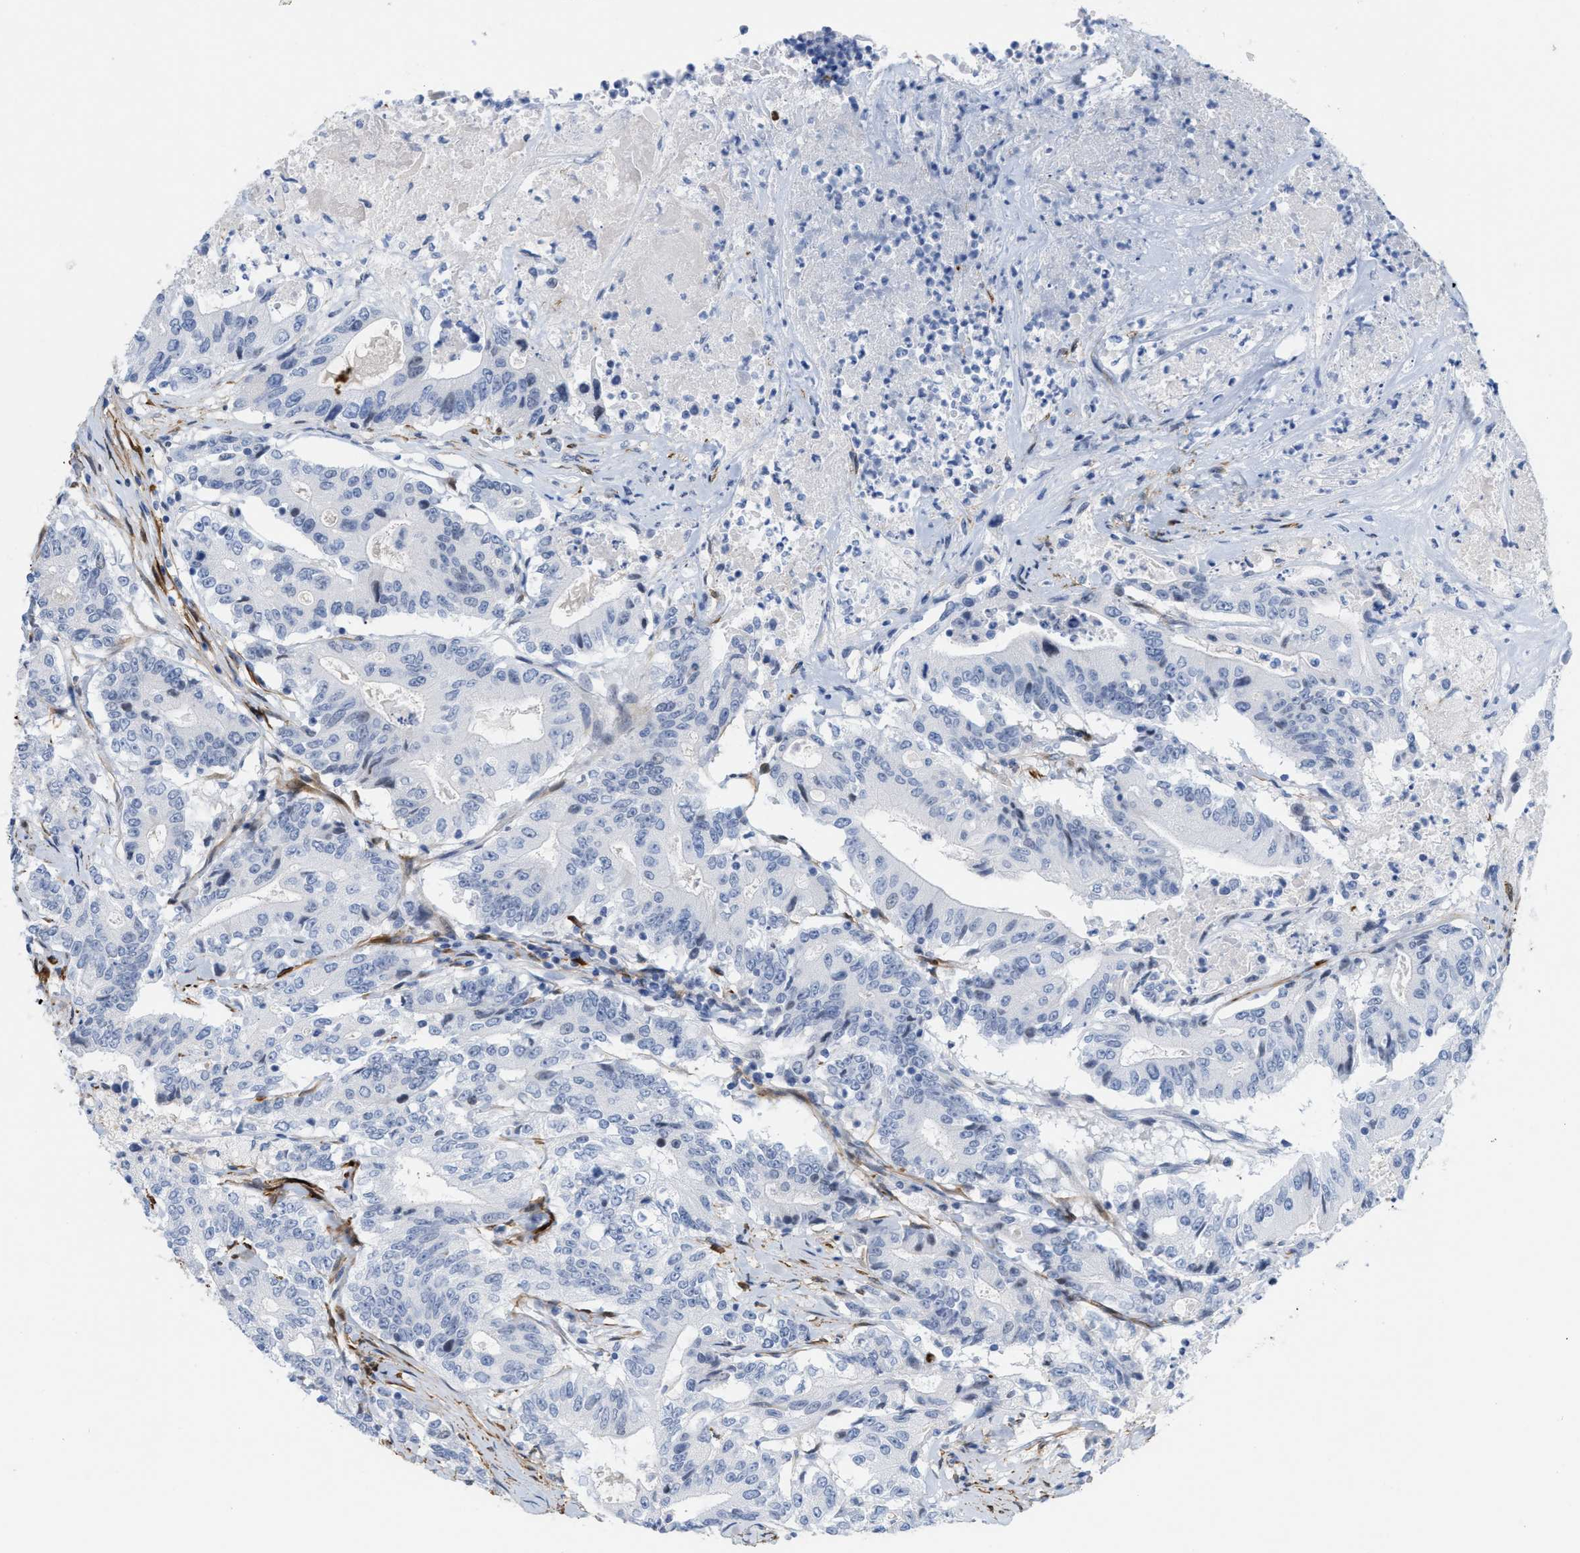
{"staining": {"intensity": "negative", "quantity": "none", "location": "none"}, "tissue": "colorectal cancer", "cell_type": "Tumor cells", "image_type": "cancer", "snomed": [{"axis": "morphology", "description": "Adenocarcinoma, NOS"}, {"axis": "topography", "description": "Colon"}], "caption": "Immunohistochemistry of human colorectal adenocarcinoma demonstrates no positivity in tumor cells.", "gene": "TAGLN", "patient": {"sex": "female", "age": 77}}